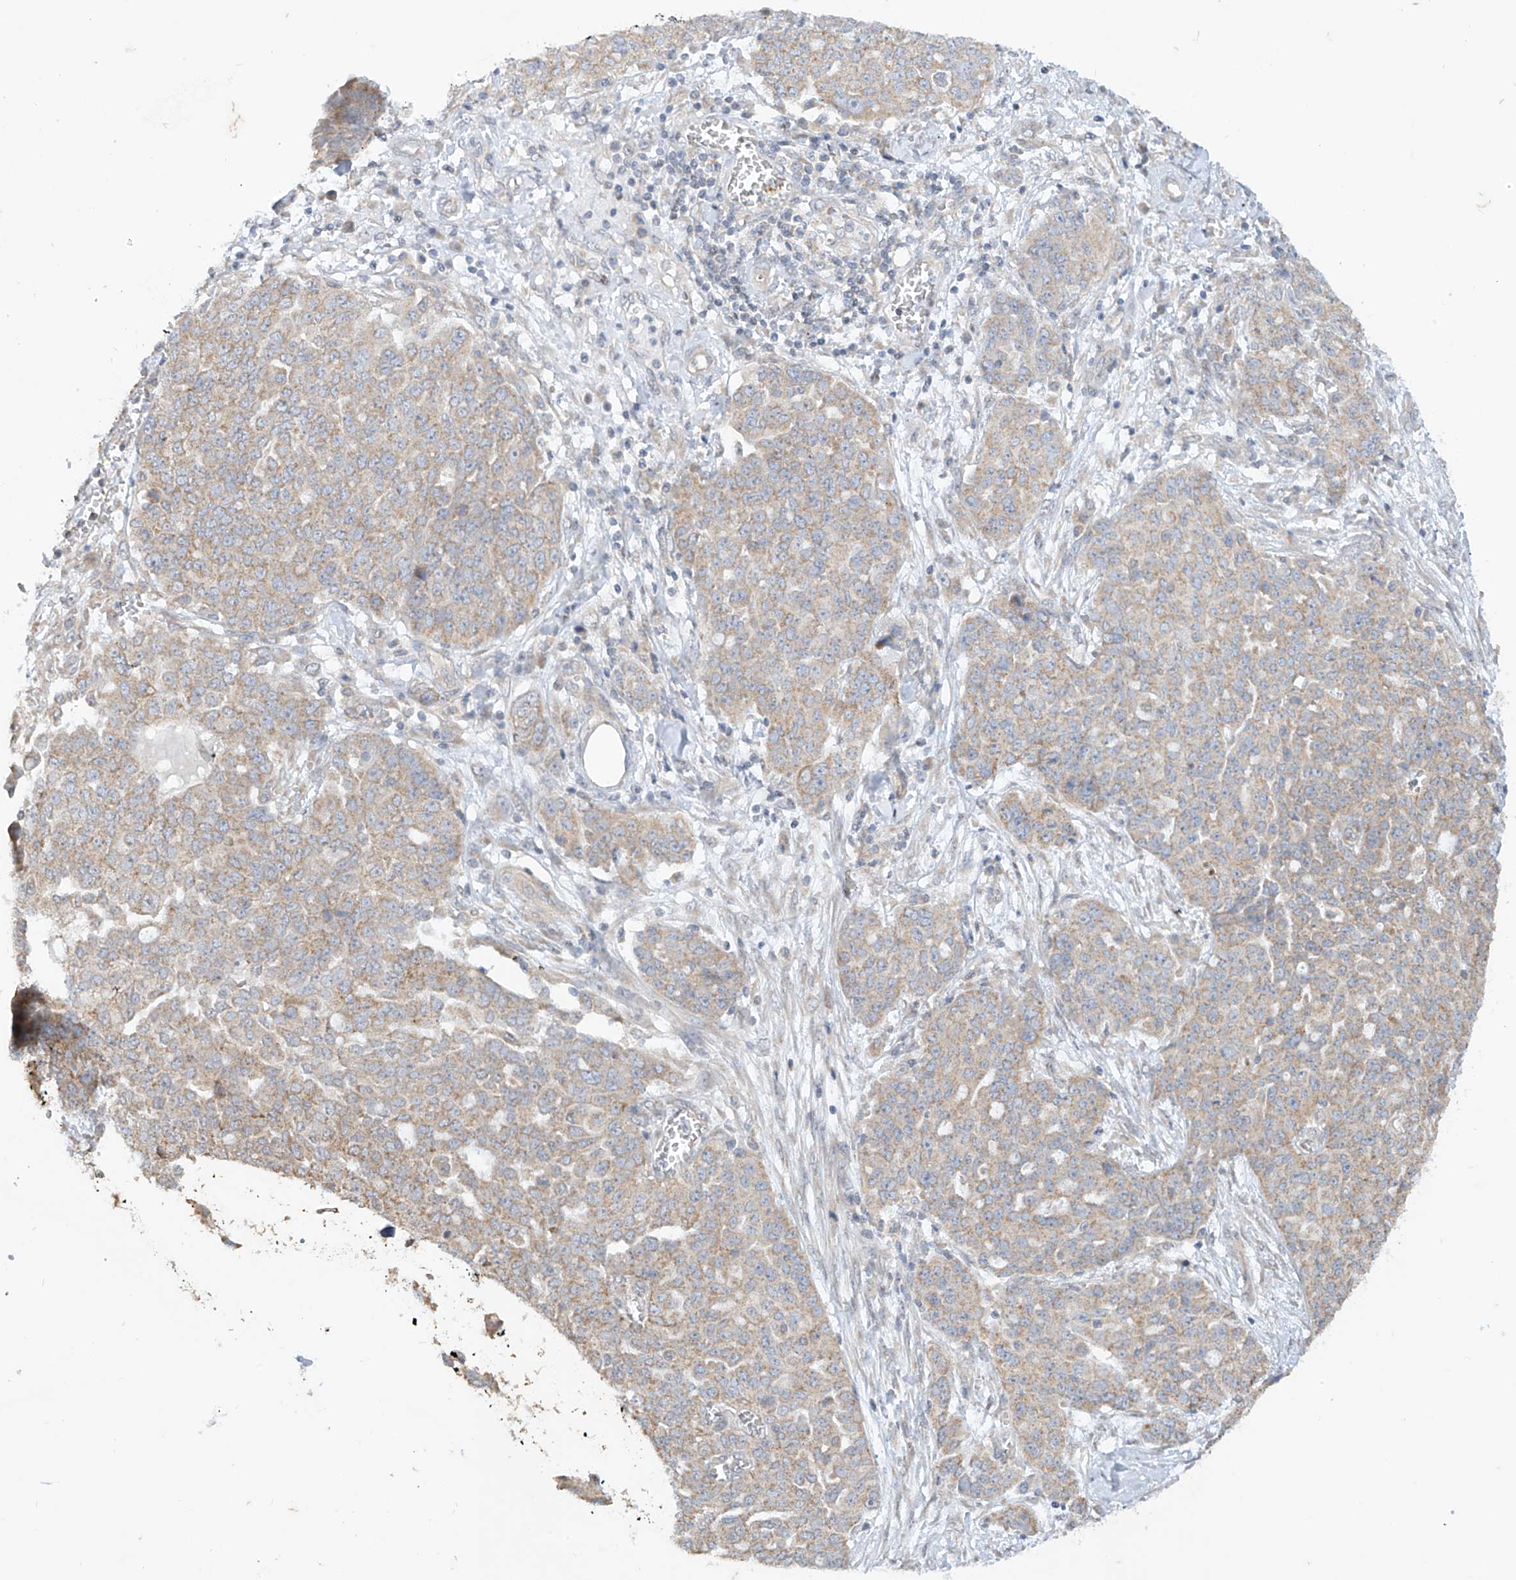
{"staining": {"intensity": "weak", "quantity": ">75%", "location": "cytoplasmic/membranous"}, "tissue": "ovarian cancer", "cell_type": "Tumor cells", "image_type": "cancer", "snomed": [{"axis": "morphology", "description": "Cystadenocarcinoma, serous, NOS"}, {"axis": "topography", "description": "Soft tissue"}, {"axis": "topography", "description": "Ovary"}], "caption": "A low amount of weak cytoplasmic/membranous staining is present in approximately >75% of tumor cells in ovarian serous cystadenocarcinoma tissue. (DAB (3,3'-diaminobenzidine) = brown stain, brightfield microscopy at high magnification).", "gene": "MTUS2", "patient": {"sex": "female", "age": 57}}